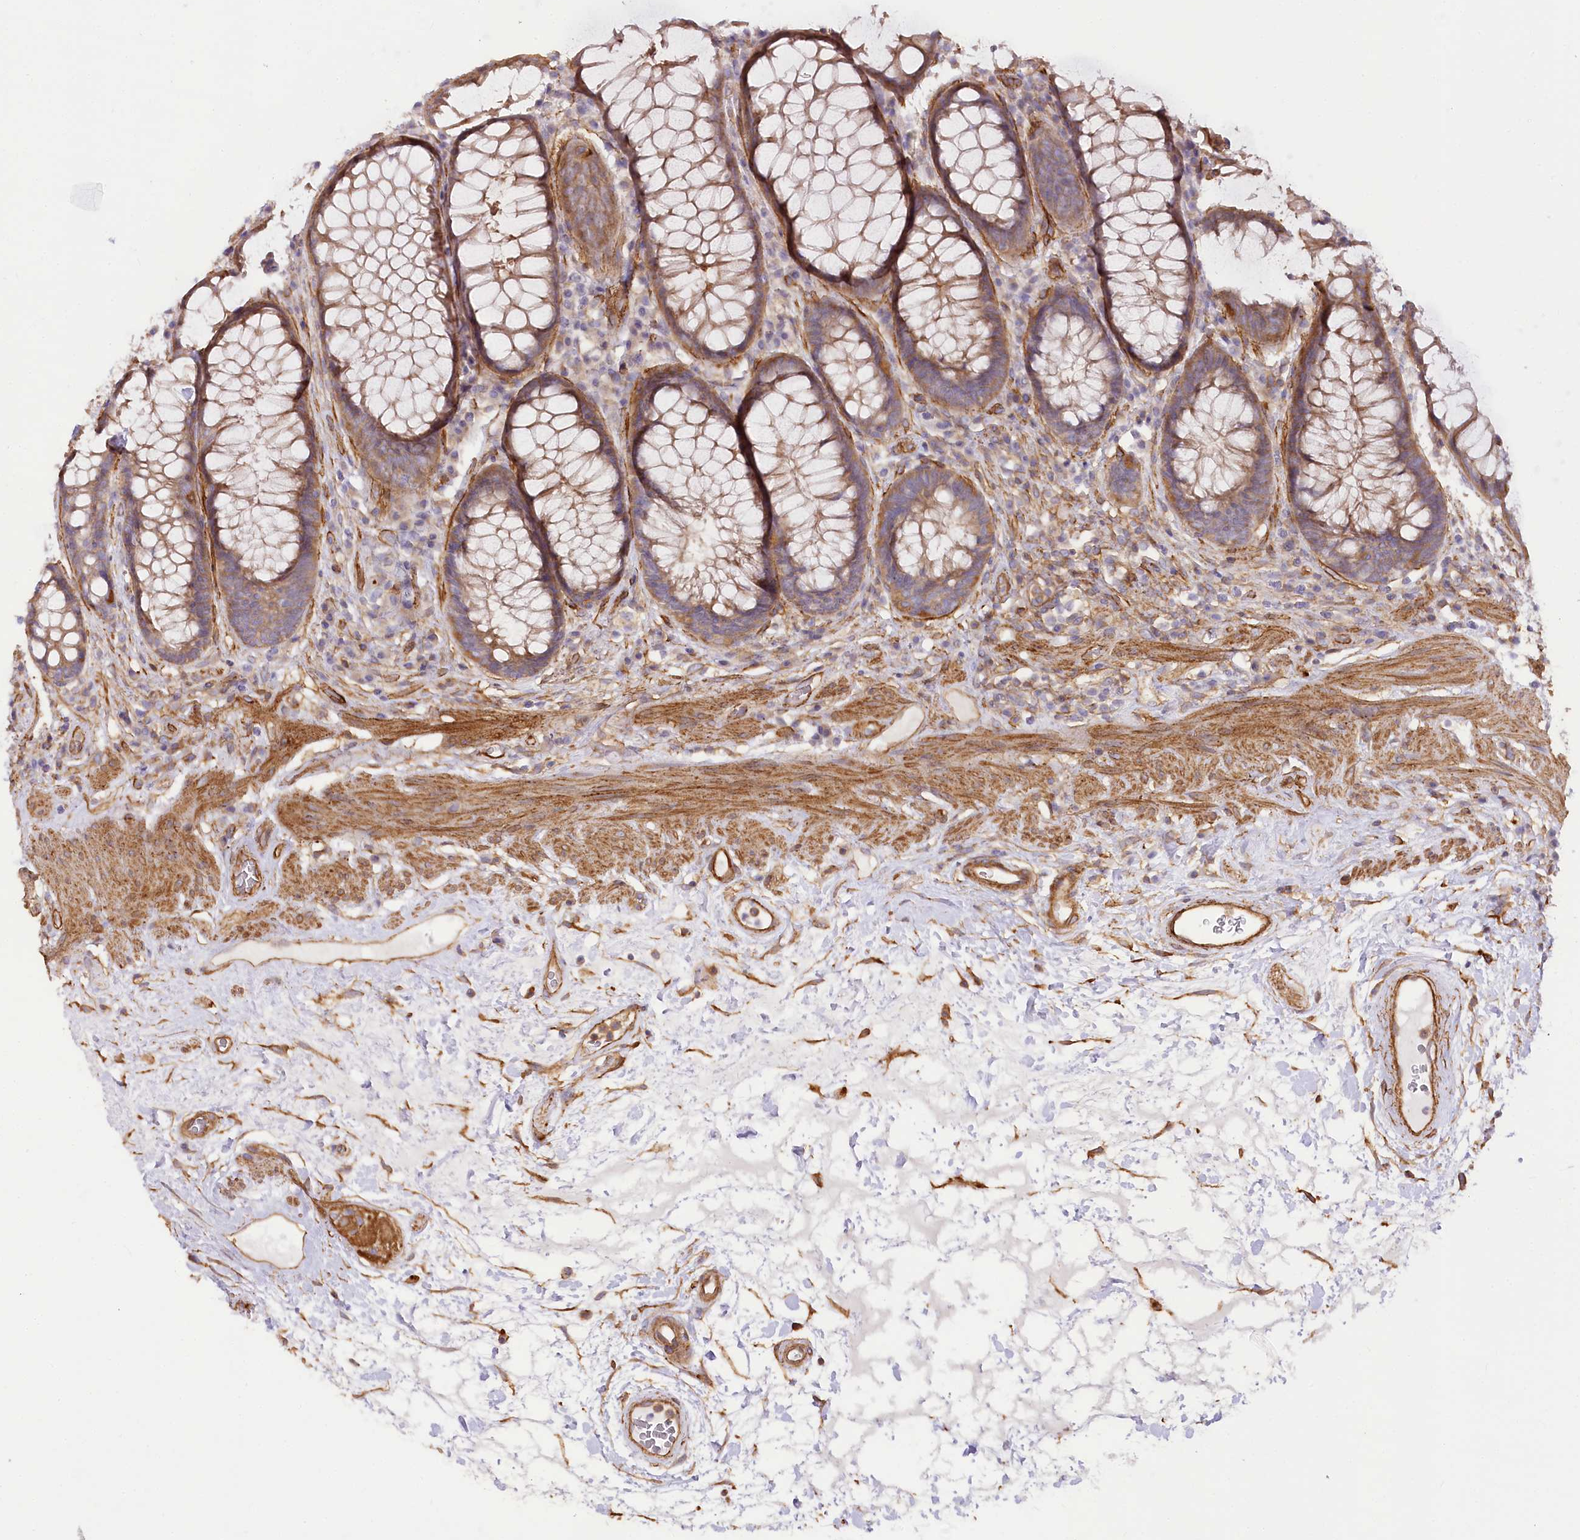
{"staining": {"intensity": "moderate", "quantity": ">75%", "location": "cytoplasmic/membranous"}, "tissue": "rectum", "cell_type": "Glandular cells", "image_type": "normal", "snomed": [{"axis": "morphology", "description": "Normal tissue, NOS"}, {"axis": "topography", "description": "Rectum"}], "caption": "Immunohistochemistry micrograph of benign rectum stained for a protein (brown), which shows medium levels of moderate cytoplasmic/membranous staining in about >75% of glandular cells.", "gene": "SYNPO2", "patient": {"sex": "male", "age": 64}}